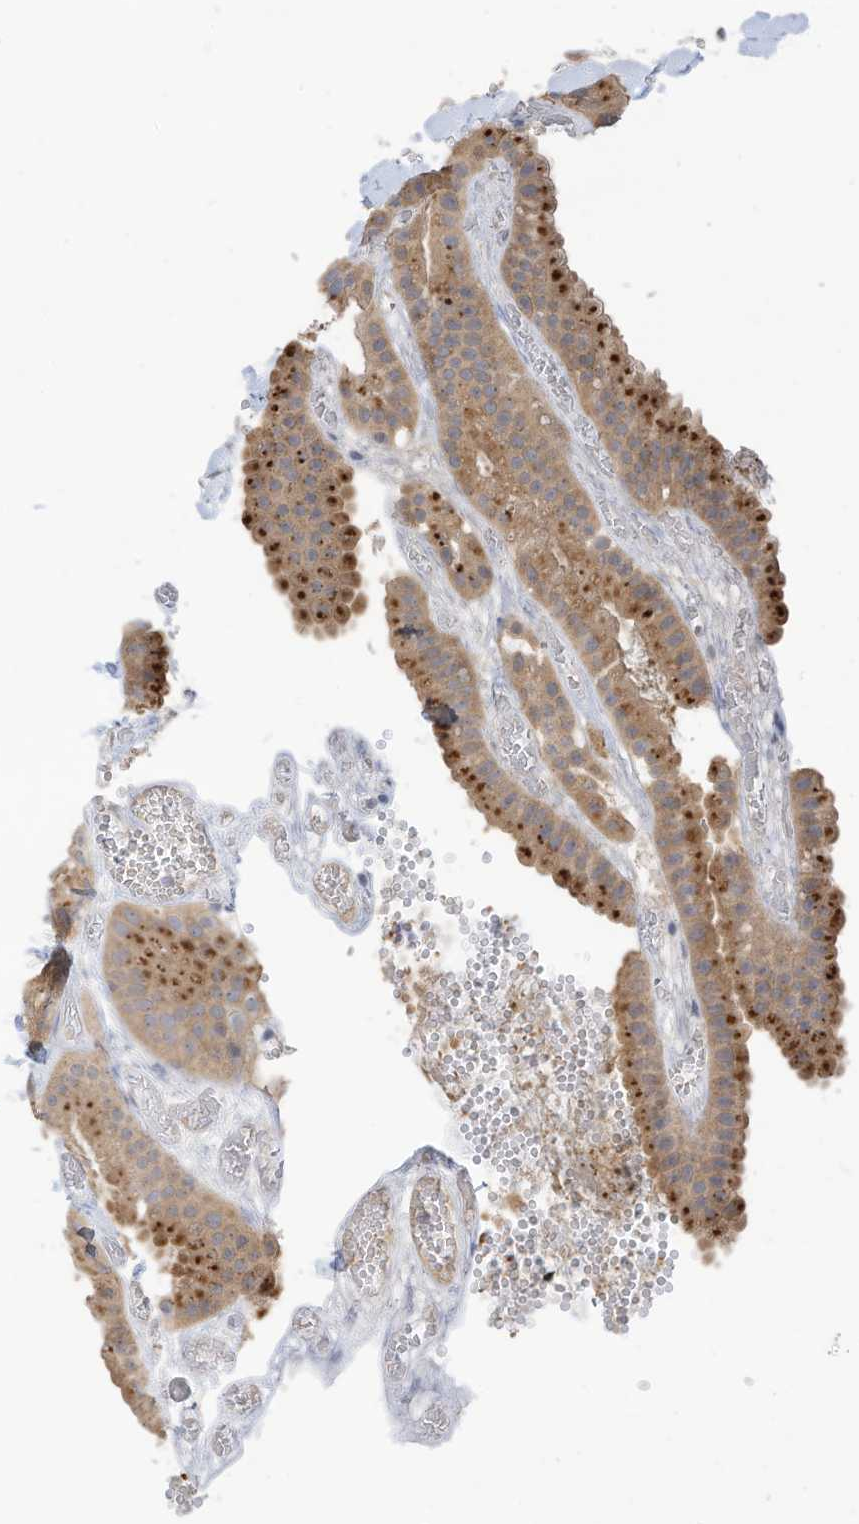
{"staining": {"intensity": "moderate", "quantity": ">75%", "location": "cytoplasmic/membranous"}, "tissue": "gallbladder", "cell_type": "Glandular cells", "image_type": "normal", "snomed": [{"axis": "morphology", "description": "Normal tissue, NOS"}, {"axis": "topography", "description": "Gallbladder"}], "caption": "IHC (DAB (3,3'-diaminobenzidine)) staining of unremarkable human gallbladder demonstrates moderate cytoplasmic/membranous protein expression in approximately >75% of glandular cells.", "gene": "REC8", "patient": {"sex": "female", "age": 64}}